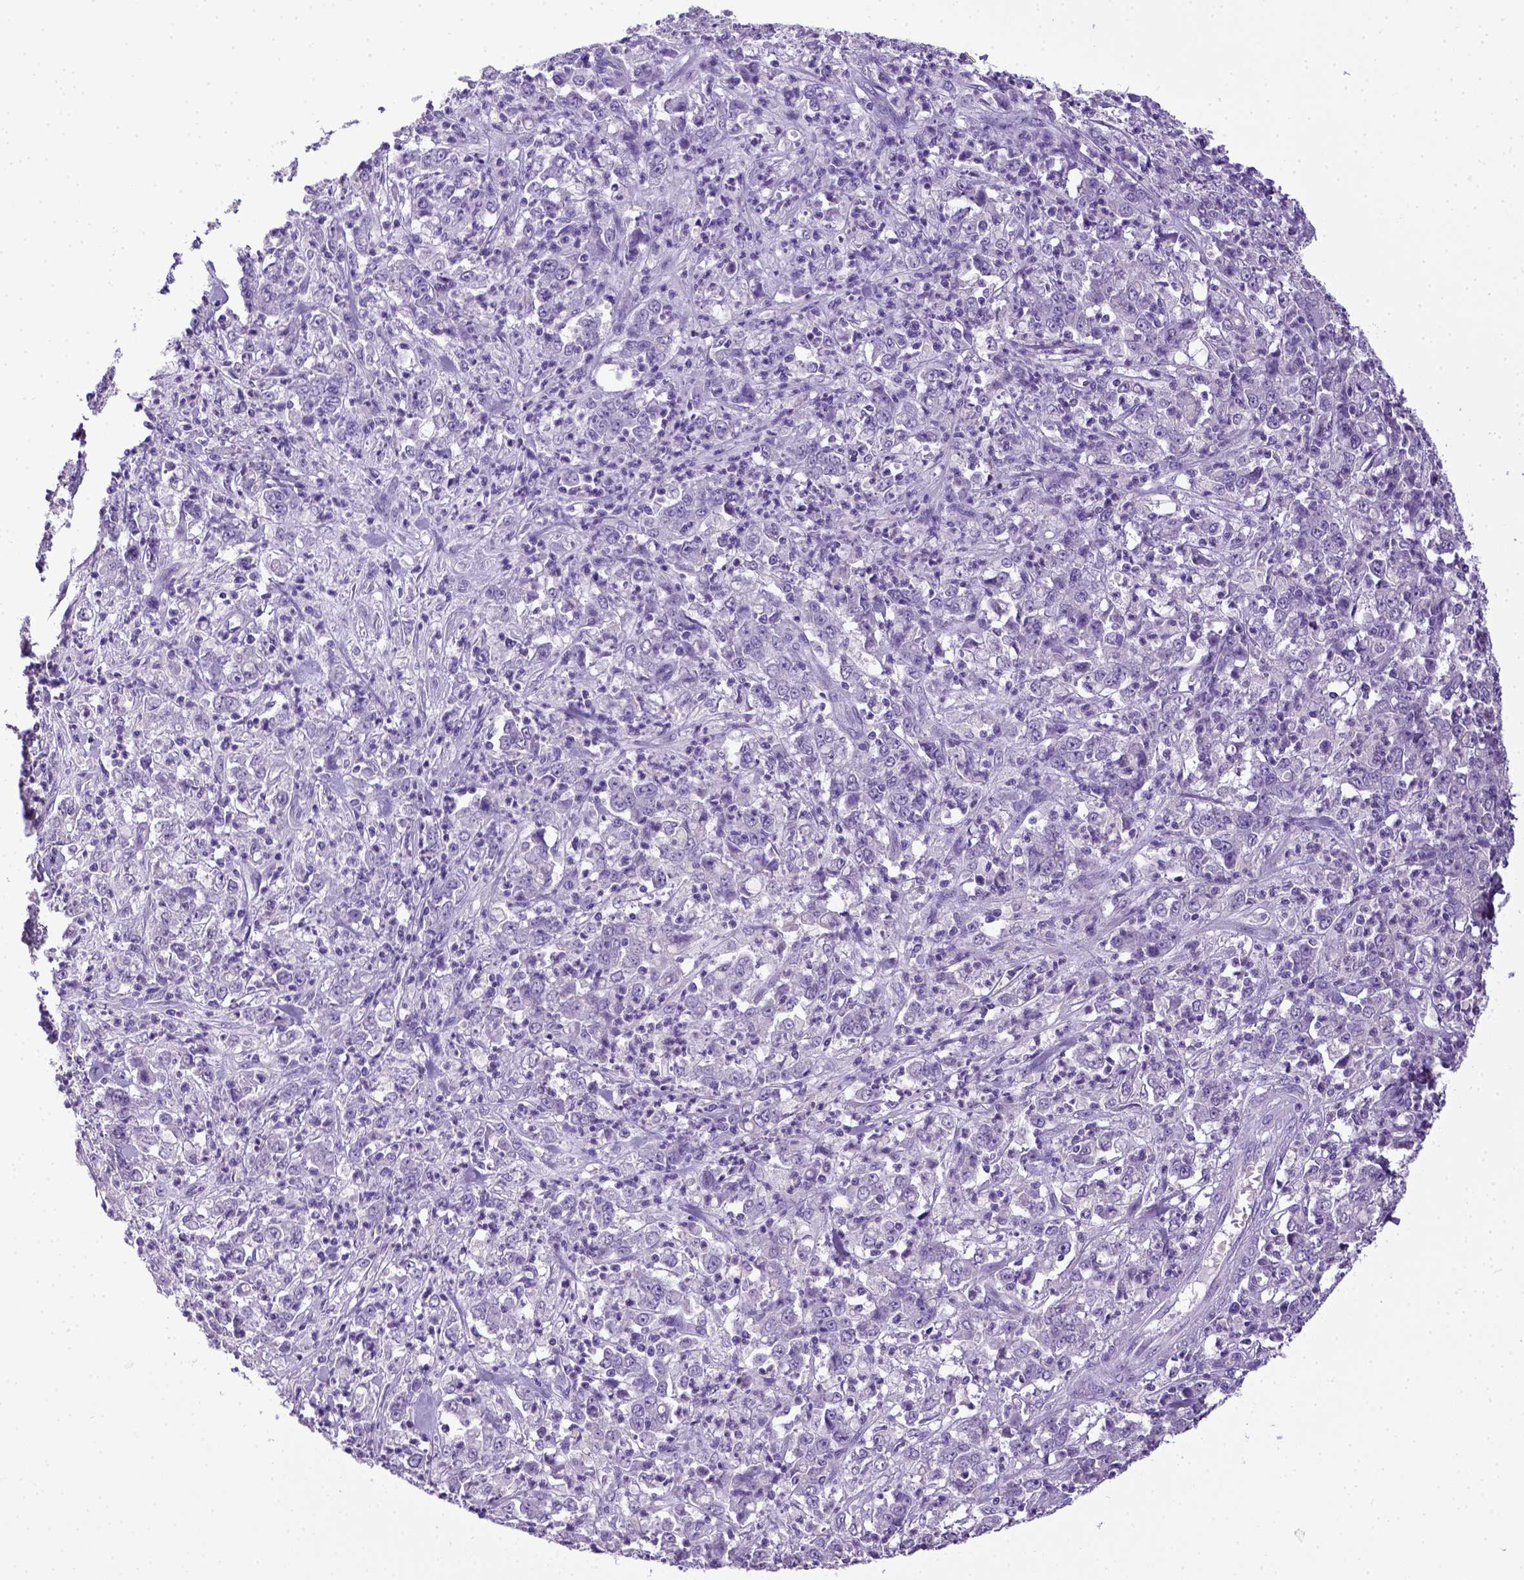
{"staining": {"intensity": "negative", "quantity": "none", "location": "none"}, "tissue": "stomach cancer", "cell_type": "Tumor cells", "image_type": "cancer", "snomed": [{"axis": "morphology", "description": "Adenocarcinoma, NOS"}, {"axis": "topography", "description": "Stomach, lower"}], "caption": "The image demonstrates no staining of tumor cells in adenocarcinoma (stomach).", "gene": "ITIH4", "patient": {"sex": "female", "age": 71}}